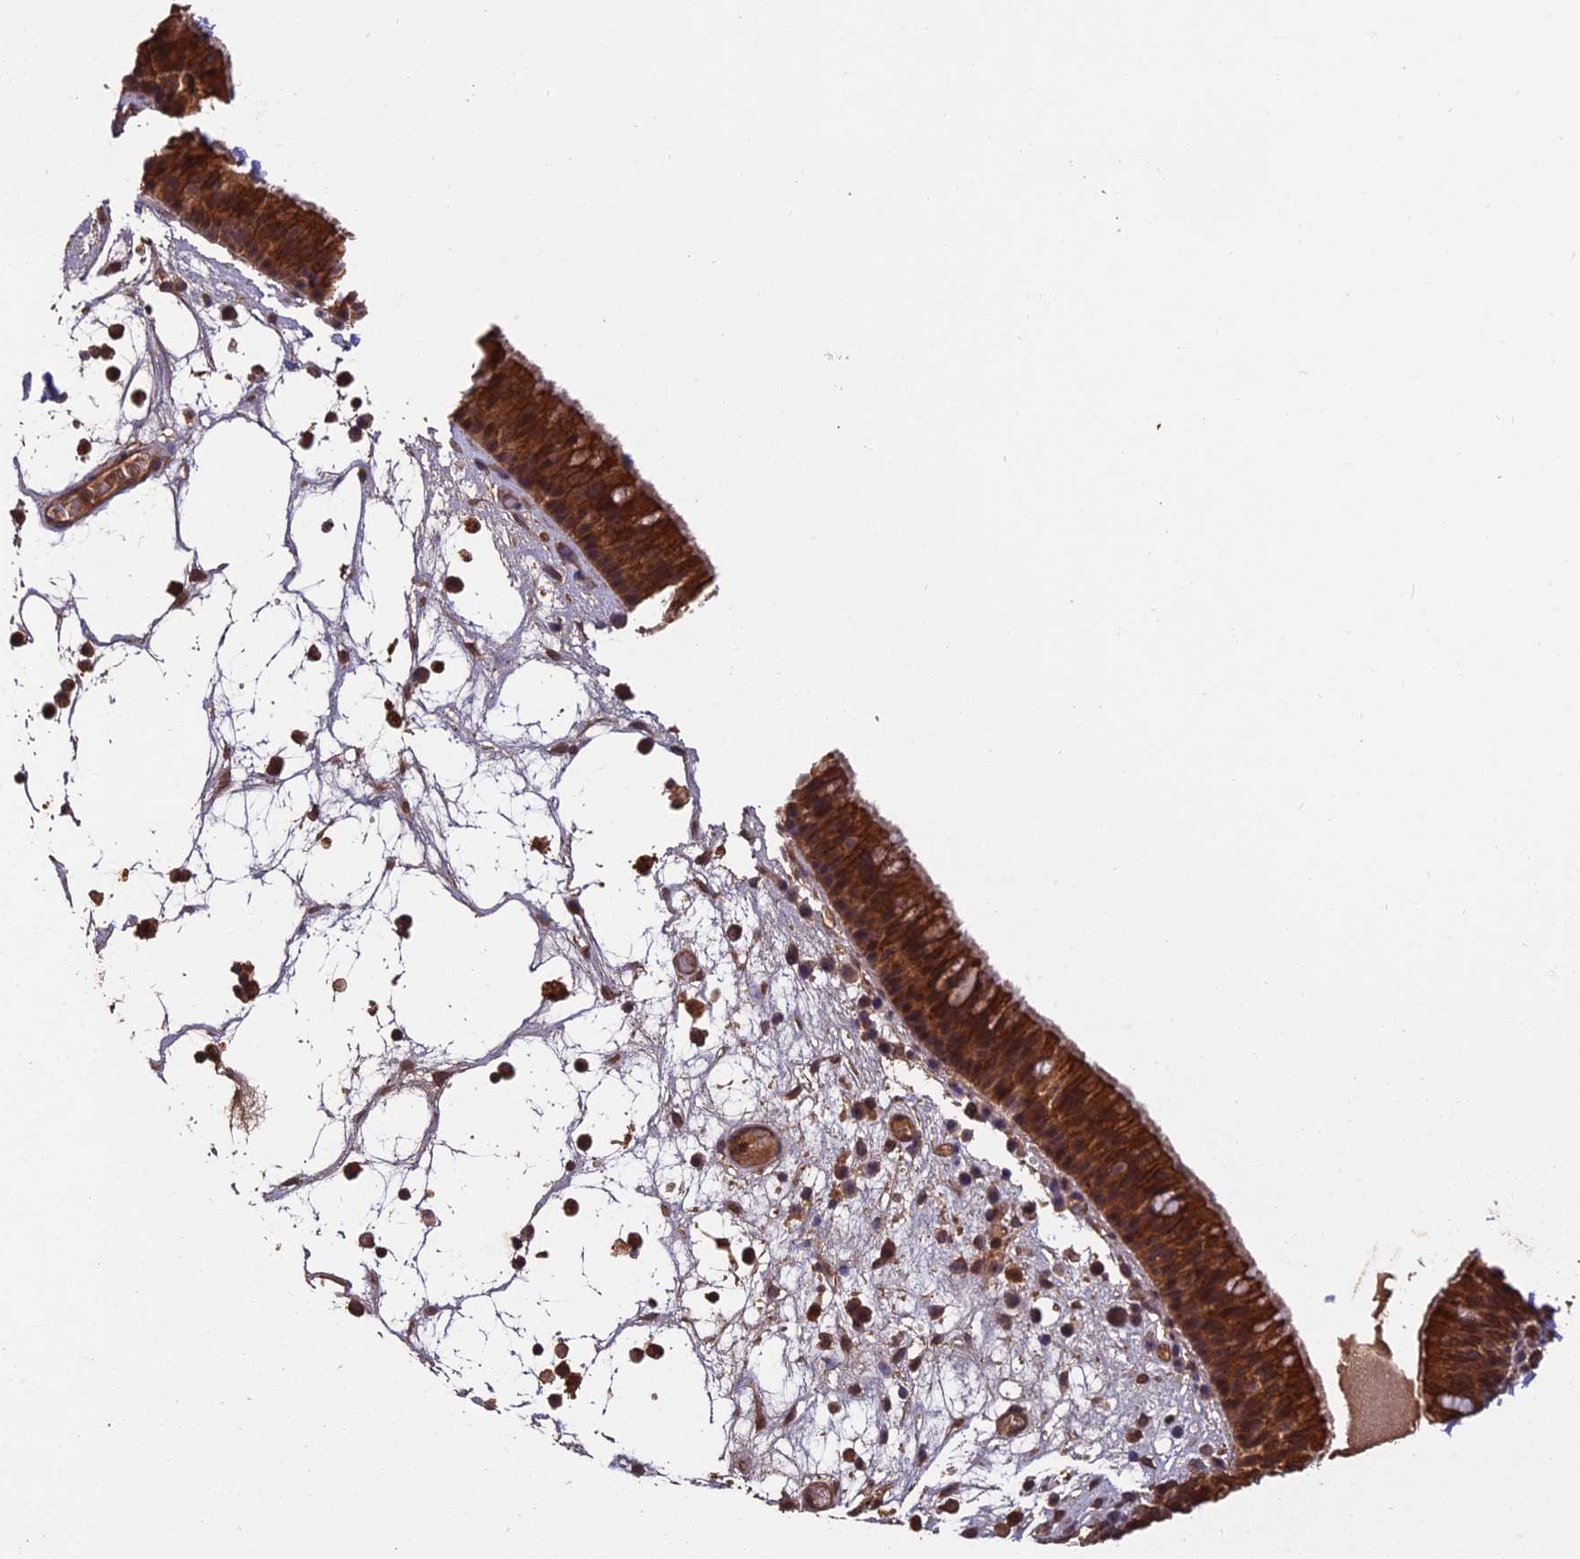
{"staining": {"intensity": "strong", "quantity": ">75%", "location": "cytoplasmic/membranous,nuclear"}, "tissue": "nasopharynx", "cell_type": "Respiratory epithelial cells", "image_type": "normal", "snomed": [{"axis": "morphology", "description": "Normal tissue, NOS"}, {"axis": "morphology", "description": "Inflammation, NOS"}, {"axis": "morphology", "description": "Malignant melanoma, Metastatic site"}, {"axis": "topography", "description": "Nasopharynx"}], "caption": "Immunohistochemistry micrograph of normal nasopharynx: nasopharynx stained using immunohistochemistry reveals high levels of strong protein expression localized specifically in the cytoplasmic/membranous,nuclear of respiratory epithelial cells, appearing as a cytoplasmic/membranous,nuclear brown color.", "gene": "RALGAPA2", "patient": {"sex": "male", "age": 70}}